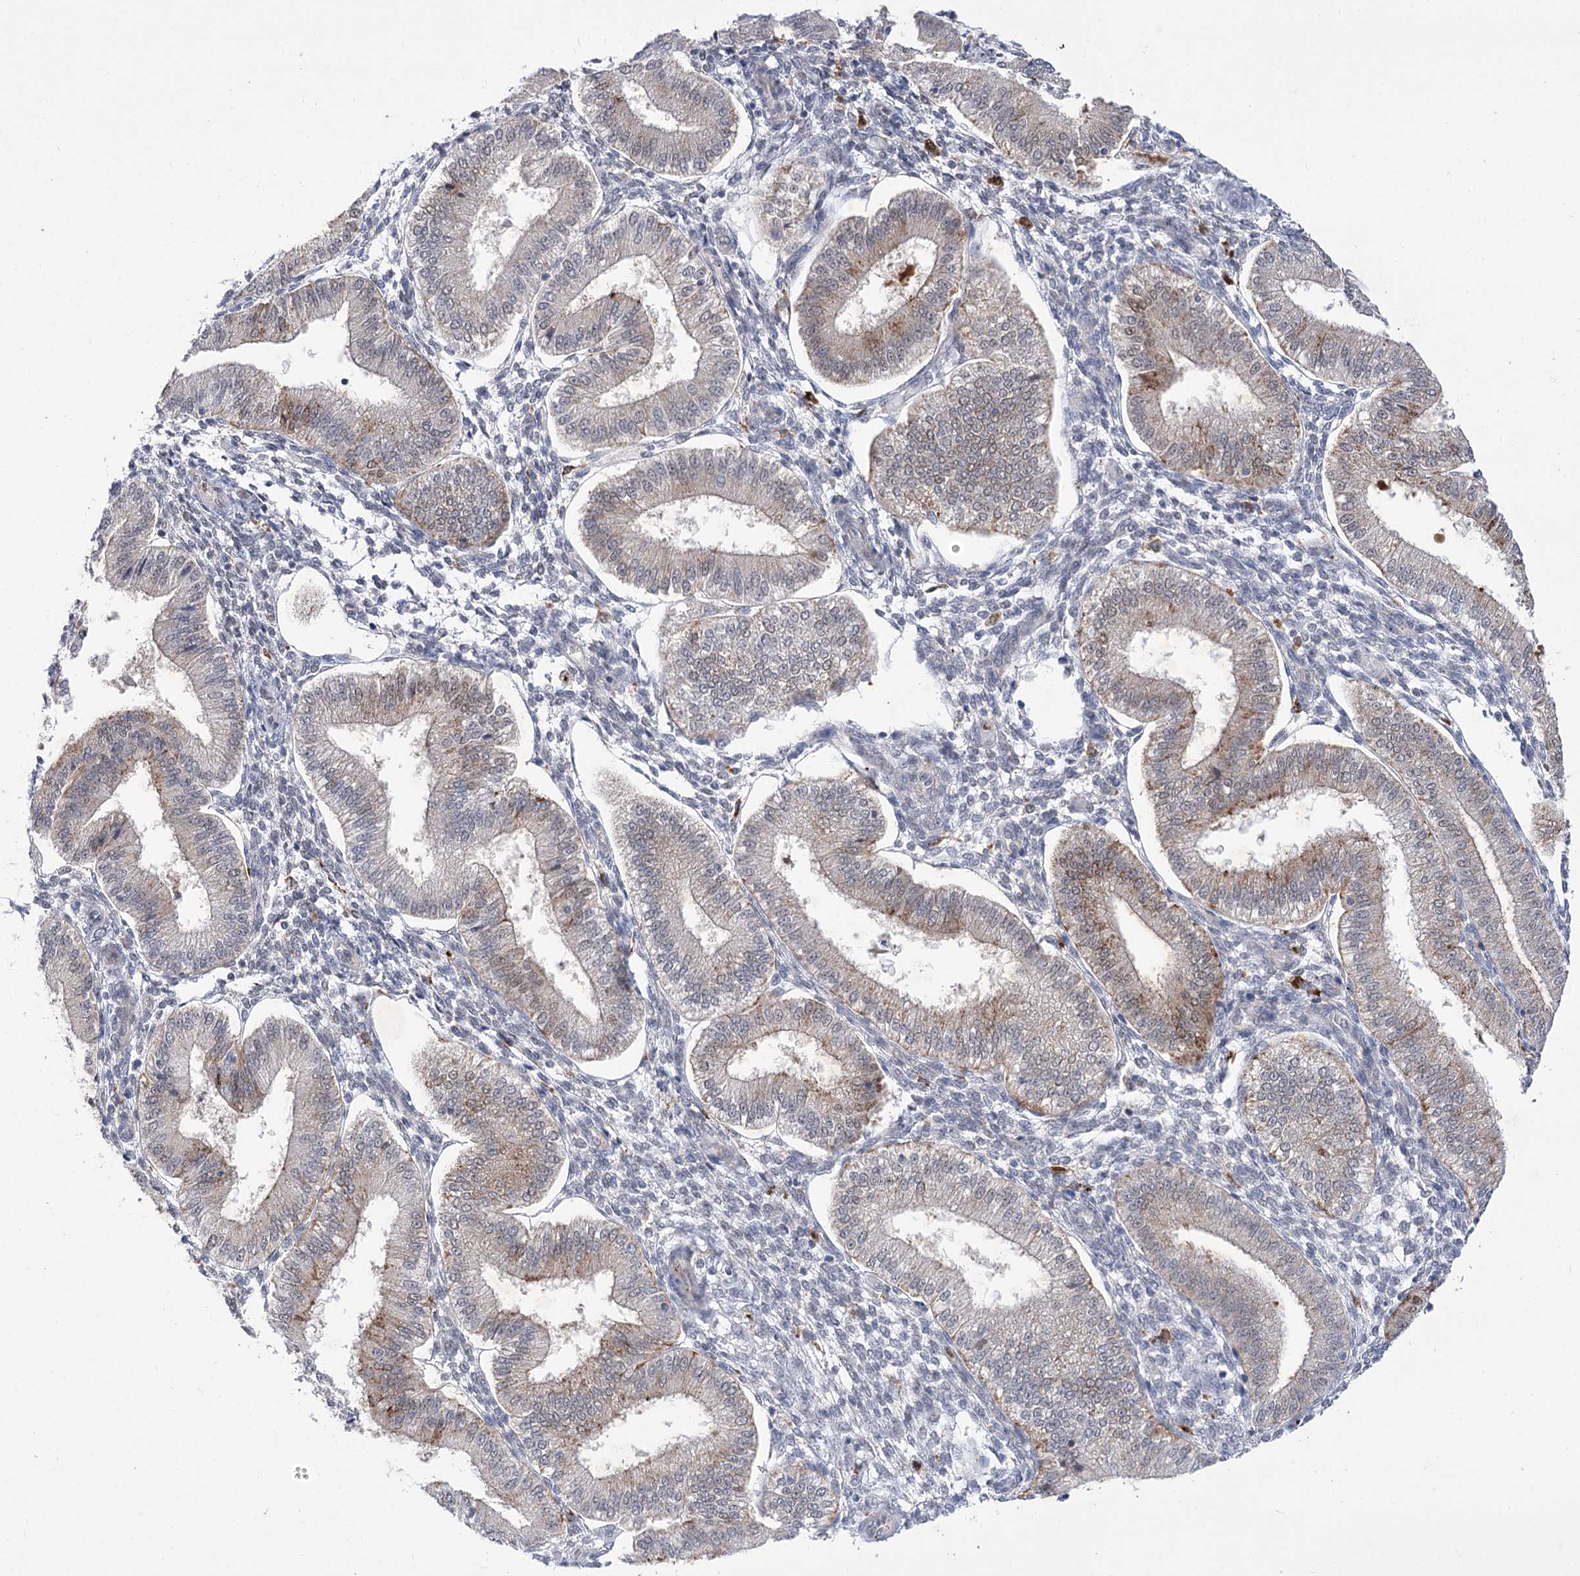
{"staining": {"intensity": "negative", "quantity": "none", "location": "none"}, "tissue": "endometrium", "cell_type": "Cells in endometrial stroma", "image_type": "normal", "snomed": [{"axis": "morphology", "description": "Normal tissue, NOS"}, {"axis": "topography", "description": "Endometrium"}], "caption": "DAB immunohistochemical staining of normal human endometrium reveals no significant staining in cells in endometrial stroma.", "gene": "SIAE", "patient": {"sex": "female", "age": 39}}